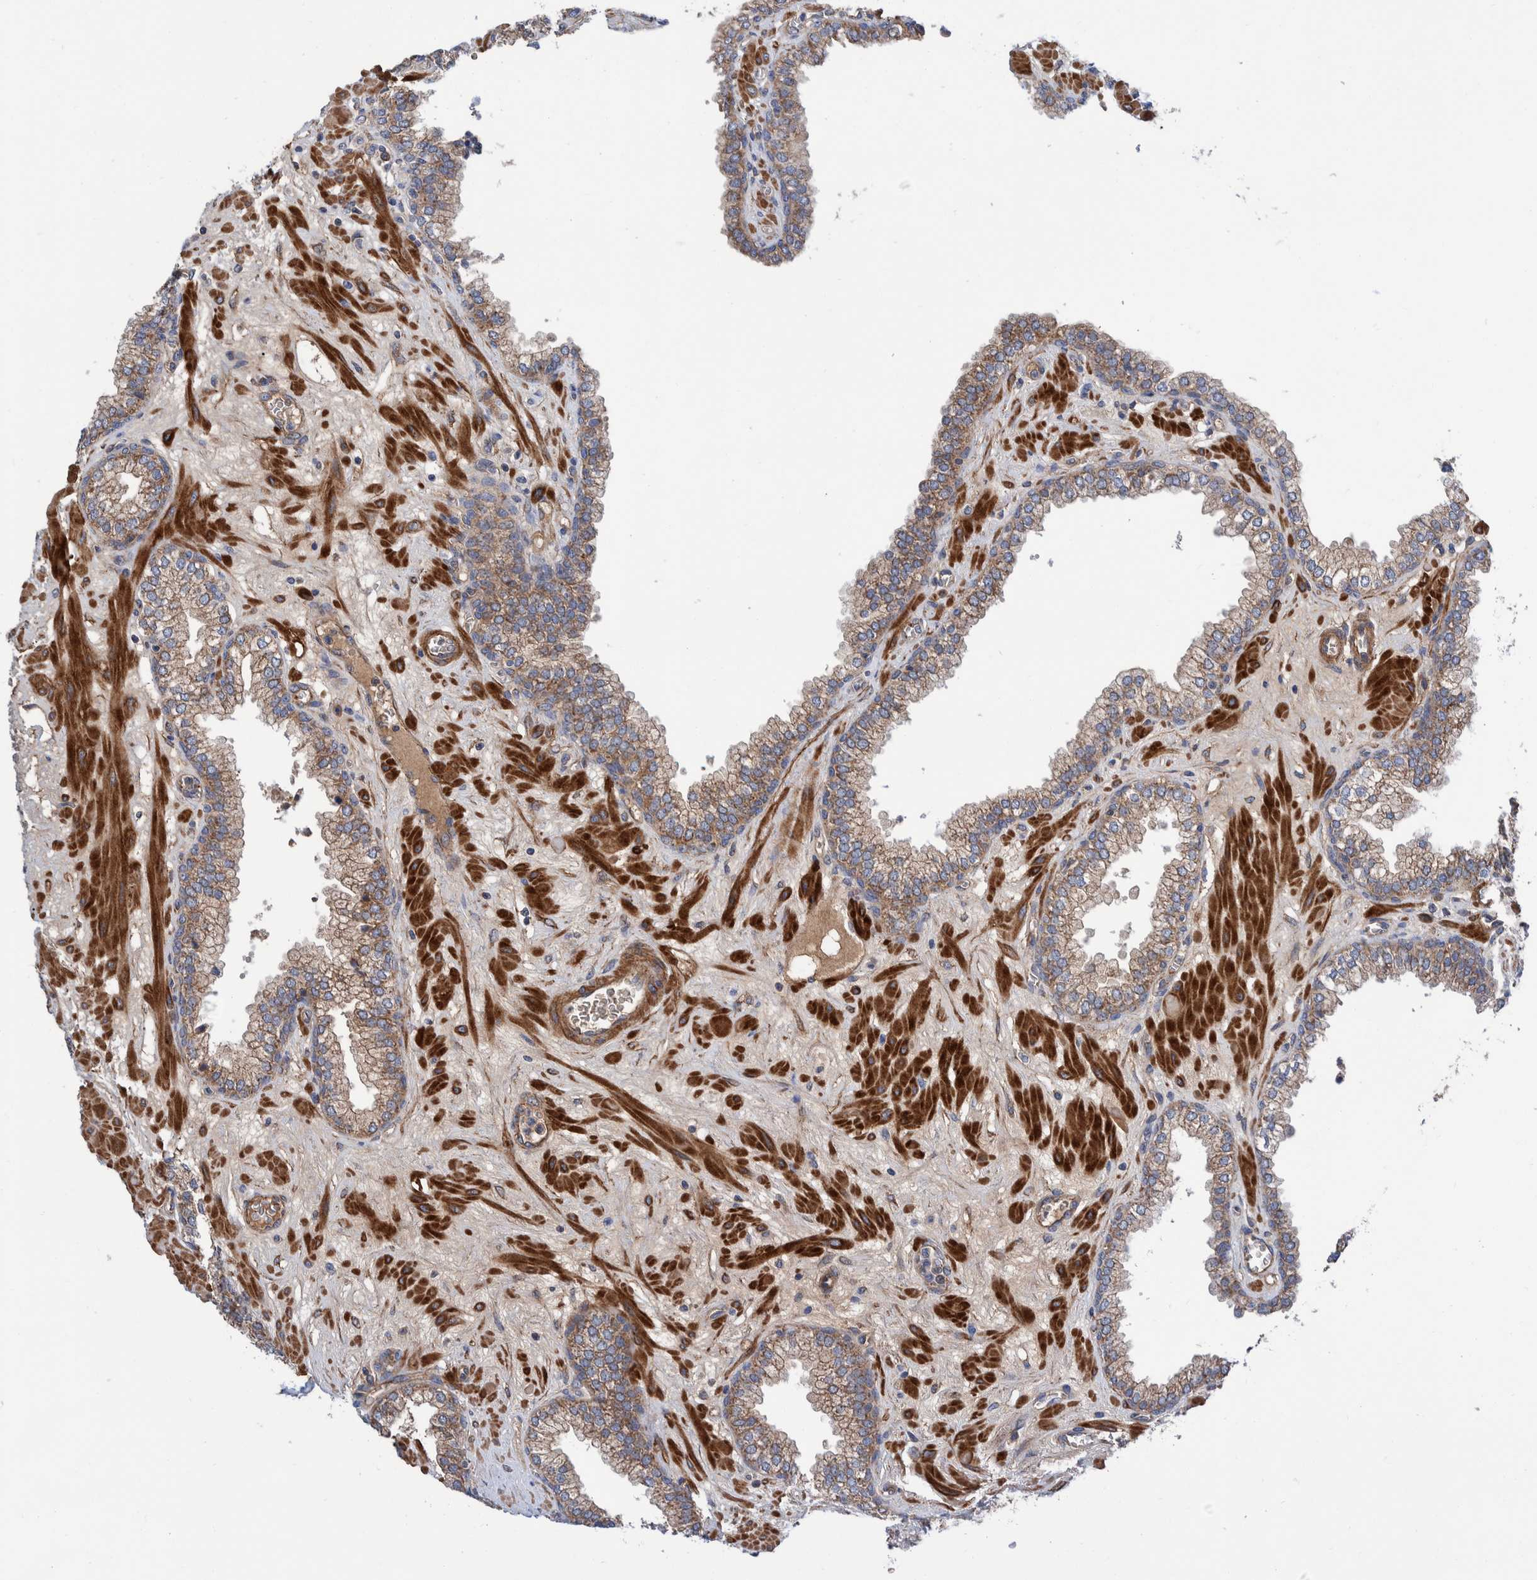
{"staining": {"intensity": "weak", "quantity": ">75%", "location": "cytoplasmic/membranous"}, "tissue": "prostate", "cell_type": "Glandular cells", "image_type": "normal", "snomed": [{"axis": "morphology", "description": "Normal tissue, NOS"}, {"axis": "morphology", "description": "Urothelial carcinoma, Low grade"}, {"axis": "topography", "description": "Urinary bladder"}, {"axis": "topography", "description": "Prostate"}], "caption": "A brown stain highlights weak cytoplasmic/membranous staining of a protein in glandular cells of normal human prostate.", "gene": "ENSG00000262660", "patient": {"sex": "male", "age": 60}}